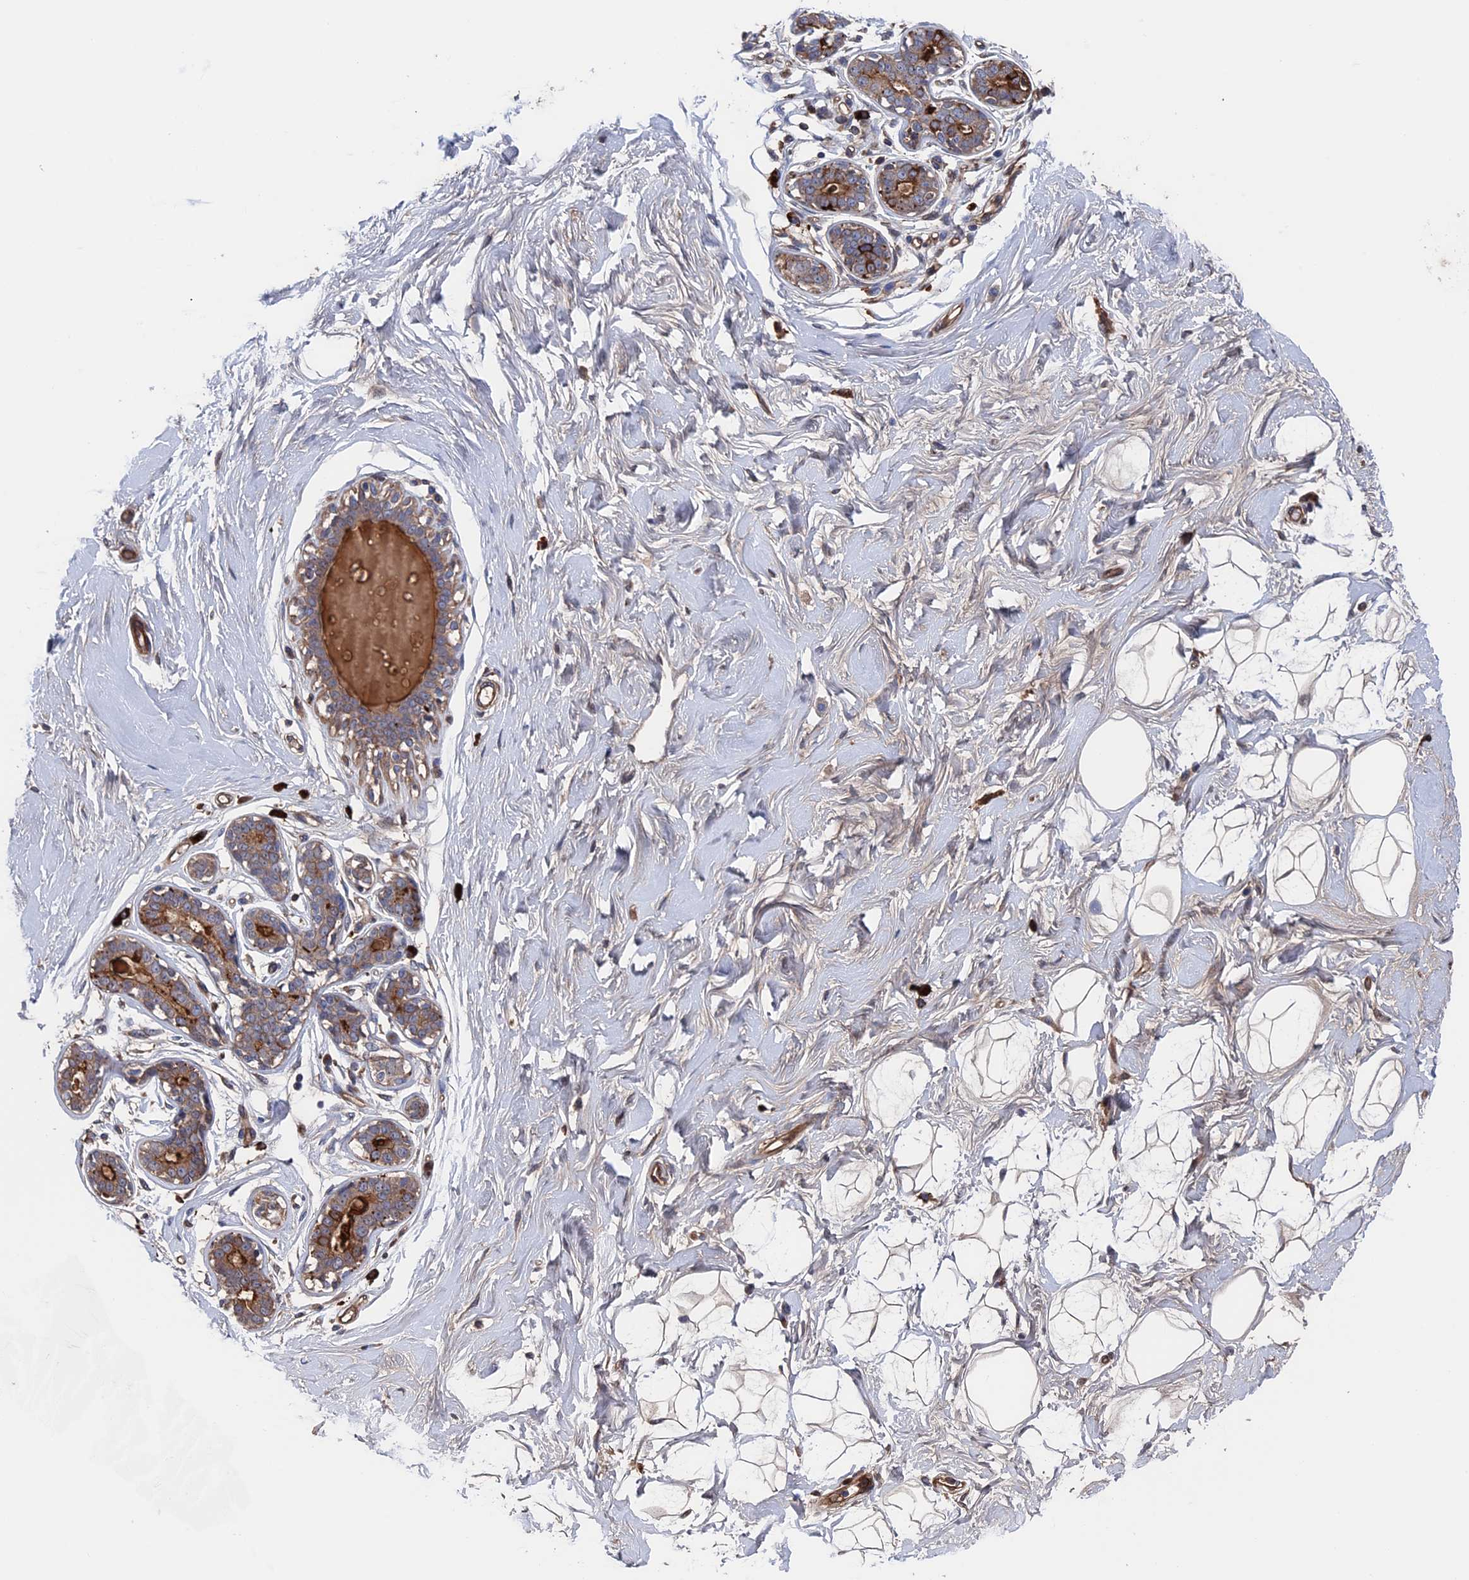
{"staining": {"intensity": "weak", "quantity": "25%-75%", "location": "cytoplasmic/membranous"}, "tissue": "breast", "cell_type": "Adipocytes", "image_type": "normal", "snomed": [{"axis": "morphology", "description": "Normal tissue, NOS"}, {"axis": "morphology", "description": "Adenoma, NOS"}, {"axis": "topography", "description": "Breast"}], "caption": "Unremarkable breast displays weak cytoplasmic/membranous staining in approximately 25%-75% of adipocytes, visualized by immunohistochemistry.", "gene": "RPUSD1", "patient": {"sex": "female", "age": 23}}